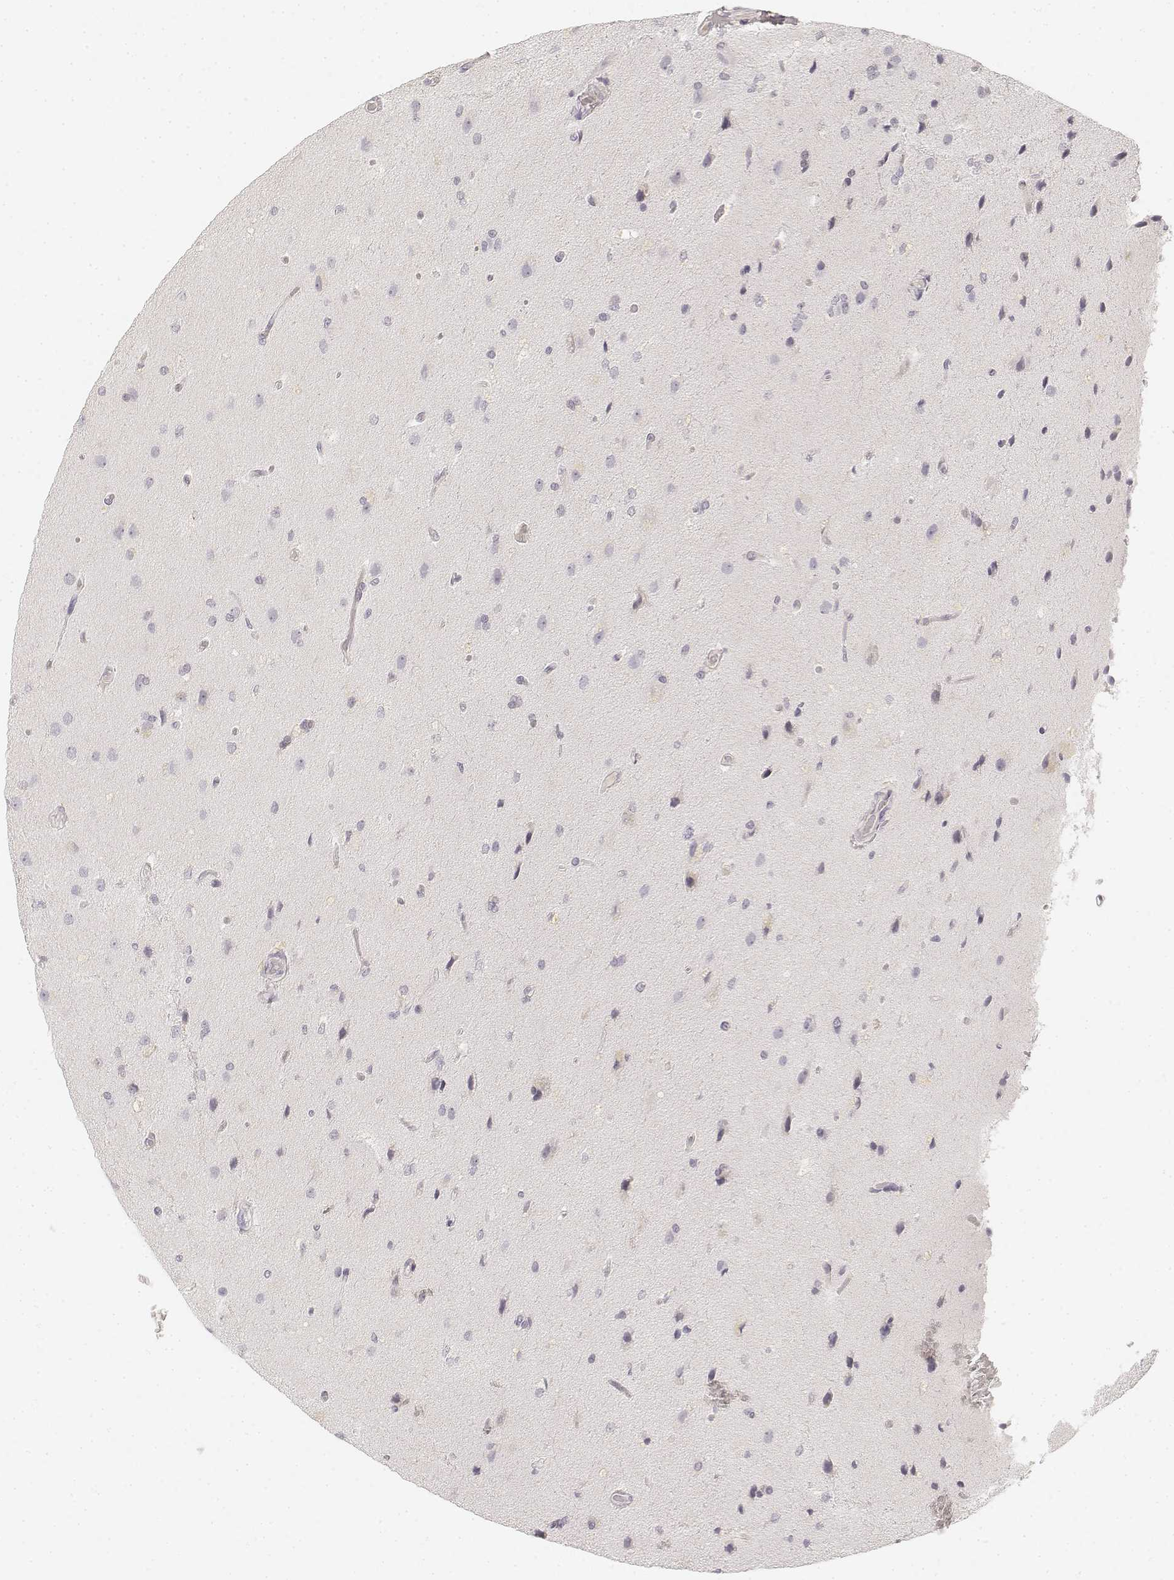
{"staining": {"intensity": "negative", "quantity": "none", "location": "none"}, "tissue": "glioma", "cell_type": "Tumor cells", "image_type": "cancer", "snomed": [{"axis": "morphology", "description": "Glioma, malignant, High grade"}, {"axis": "topography", "description": "Brain"}], "caption": "The image displays no staining of tumor cells in glioma.", "gene": "DSG4", "patient": {"sex": "male", "age": 68}}